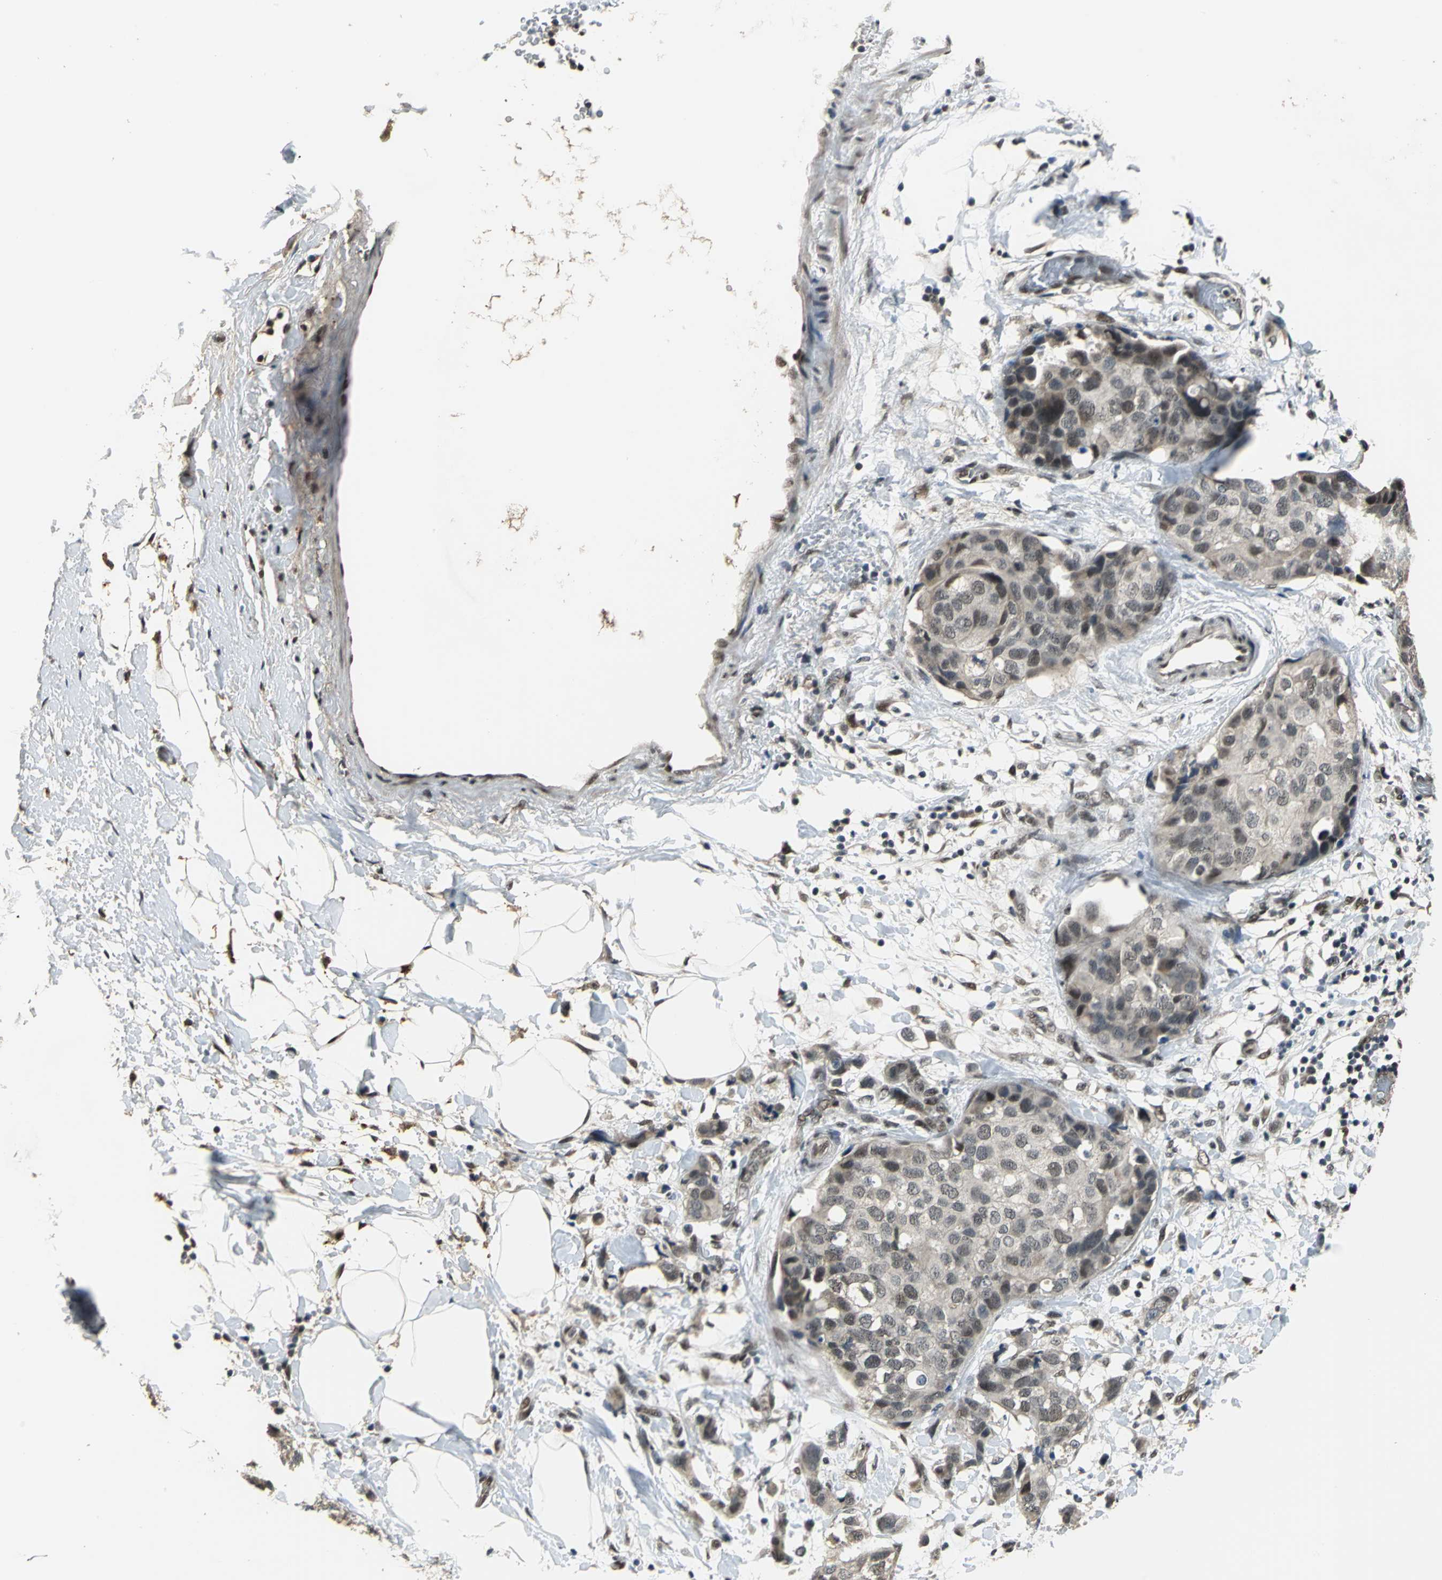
{"staining": {"intensity": "weak", "quantity": "25%-75%", "location": "cytoplasmic/membranous,nuclear"}, "tissue": "breast cancer", "cell_type": "Tumor cells", "image_type": "cancer", "snomed": [{"axis": "morphology", "description": "Normal tissue, NOS"}, {"axis": "morphology", "description": "Duct carcinoma"}, {"axis": "topography", "description": "Breast"}], "caption": "High-magnification brightfield microscopy of breast cancer (intraductal carcinoma) stained with DAB (brown) and counterstained with hematoxylin (blue). tumor cells exhibit weak cytoplasmic/membranous and nuclear positivity is present in about25%-75% of cells.", "gene": "ELF2", "patient": {"sex": "female", "age": 50}}